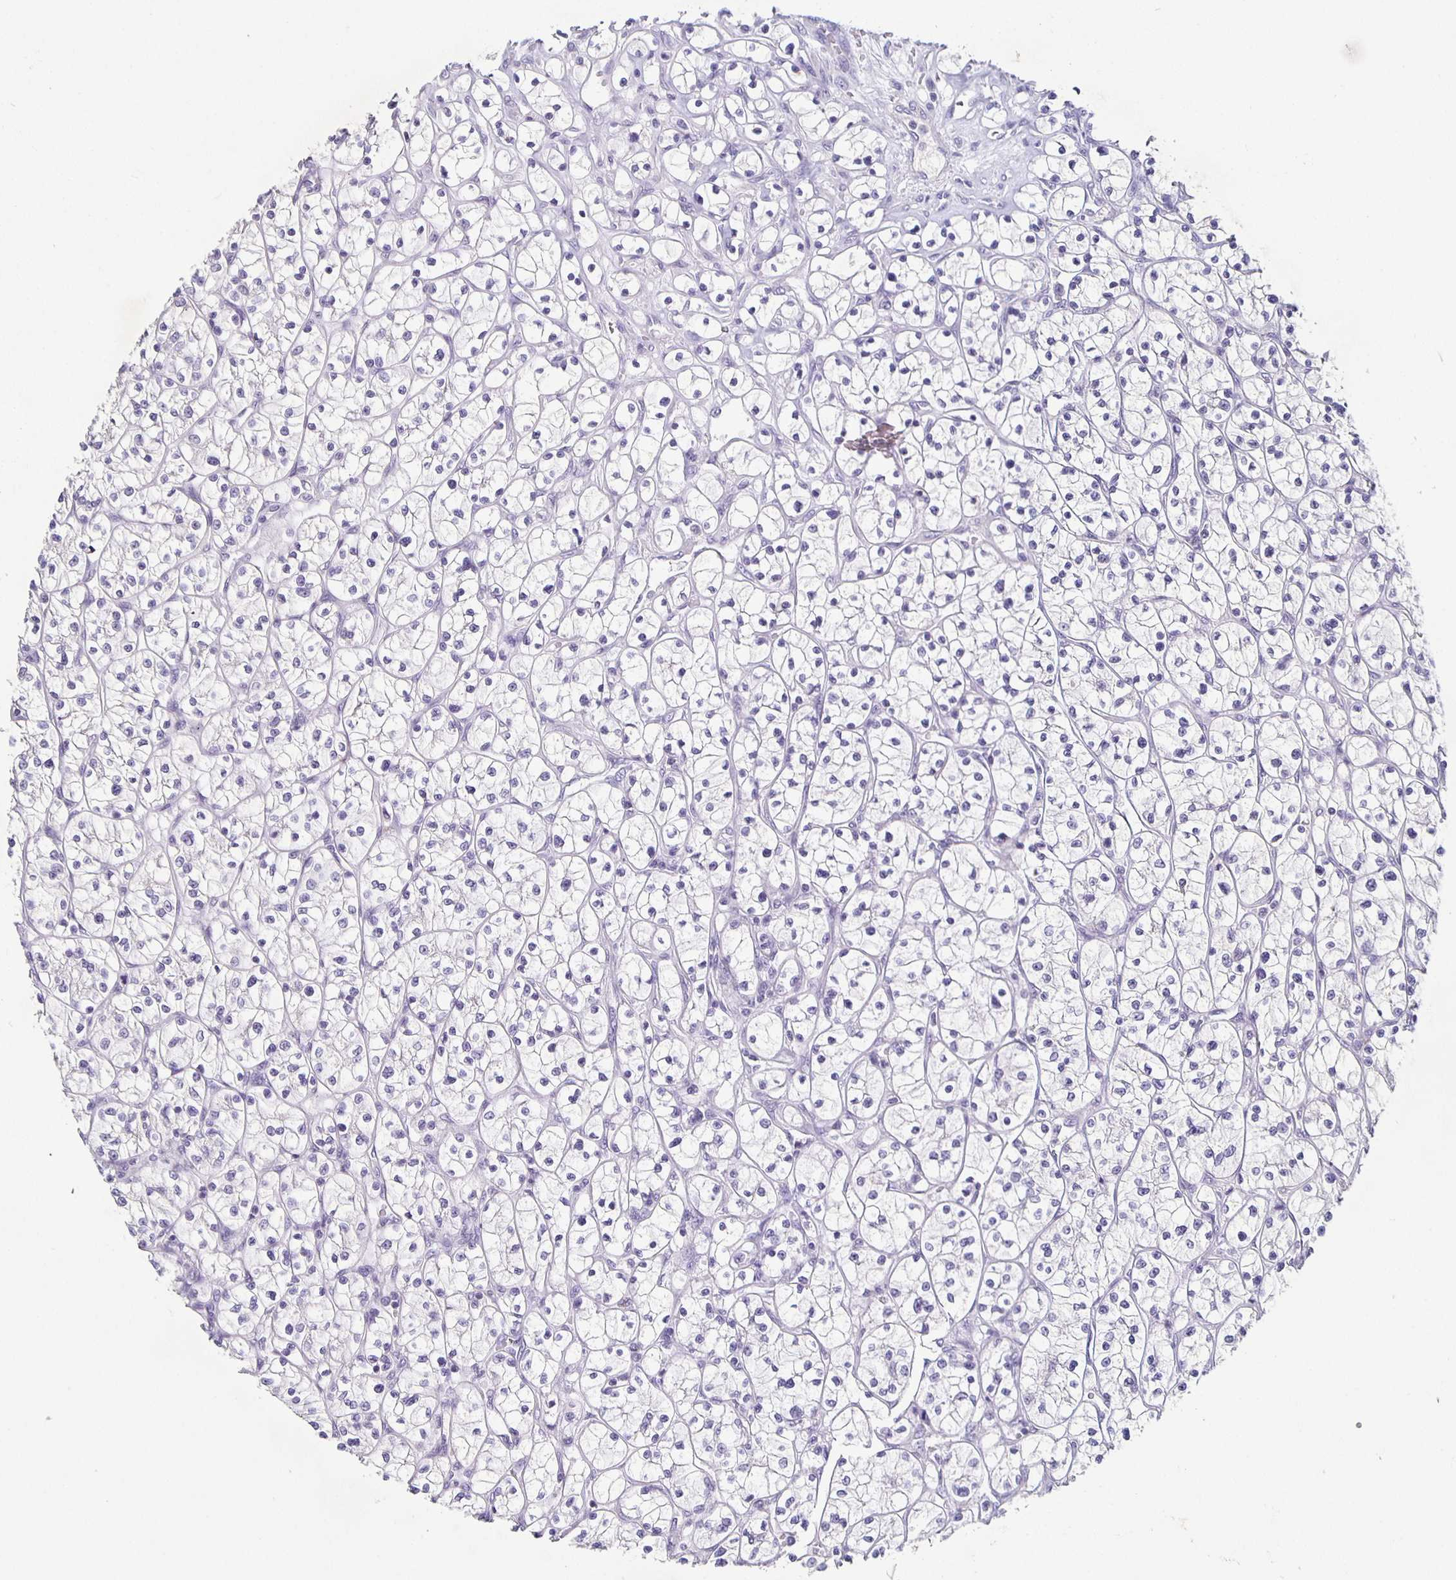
{"staining": {"intensity": "negative", "quantity": "none", "location": "none"}, "tissue": "renal cancer", "cell_type": "Tumor cells", "image_type": "cancer", "snomed": [{"axis": "morphology", "description": "Adenocarcinoma, NOS"}, {"axis": "topography", "description": "Kidney"}], "caption": "Immunohistochemistry (IHC) of human renal cancer (adenocarcinoma) exhibits no positivity in tumor cells.", "gene": "CARNS1", "patient": {"sex": "female", "age": 64}}